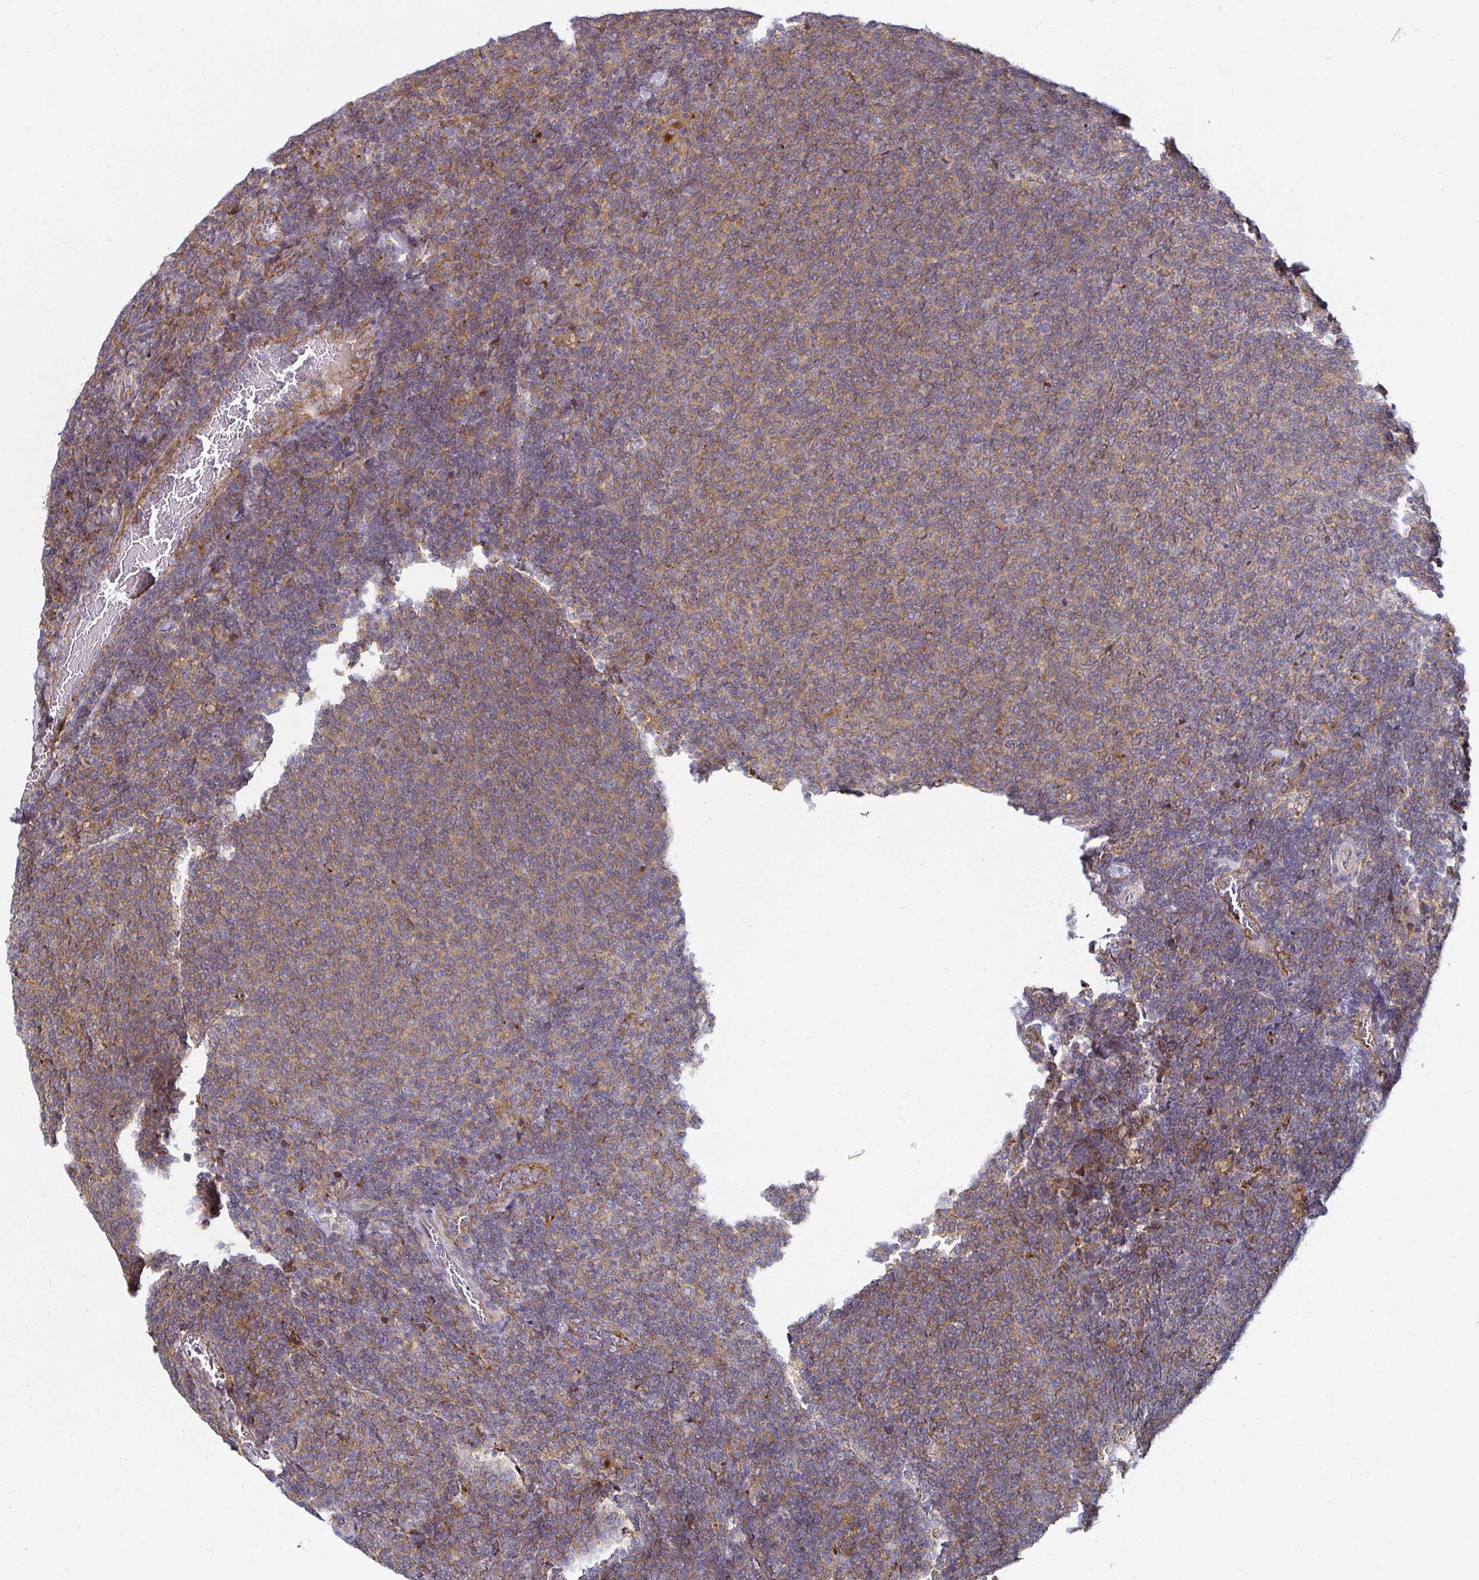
{"staining": {"intensity": "weak", "quantity": ">75%", "location": "cytoplasmic/membranous"}, "tissue": "lymphoma", "cell_type": "Tumor cells", "image_type": "cancer", "snomed": [{"axis": "morphology", "description": "Malignant lymphoma, non-Hodgkin's type, Low grade"}, {"axis": "topography", "description": "Lymph node"}], "caption": "IHC (DAB (3,3'-diaminobenzidine)) staining of low-grade malignant lymphoma, non-Hodgkin's type exhibits weak cytoplasmic/membranous protein expression in about >75% of tumor cells. Using DAB (brown) and hematoxylin (blue) stains, captured at high magnification using brightfield microscopy.", "gene": "NCSTN", "patient": {"sex": "male", "age": 52}}